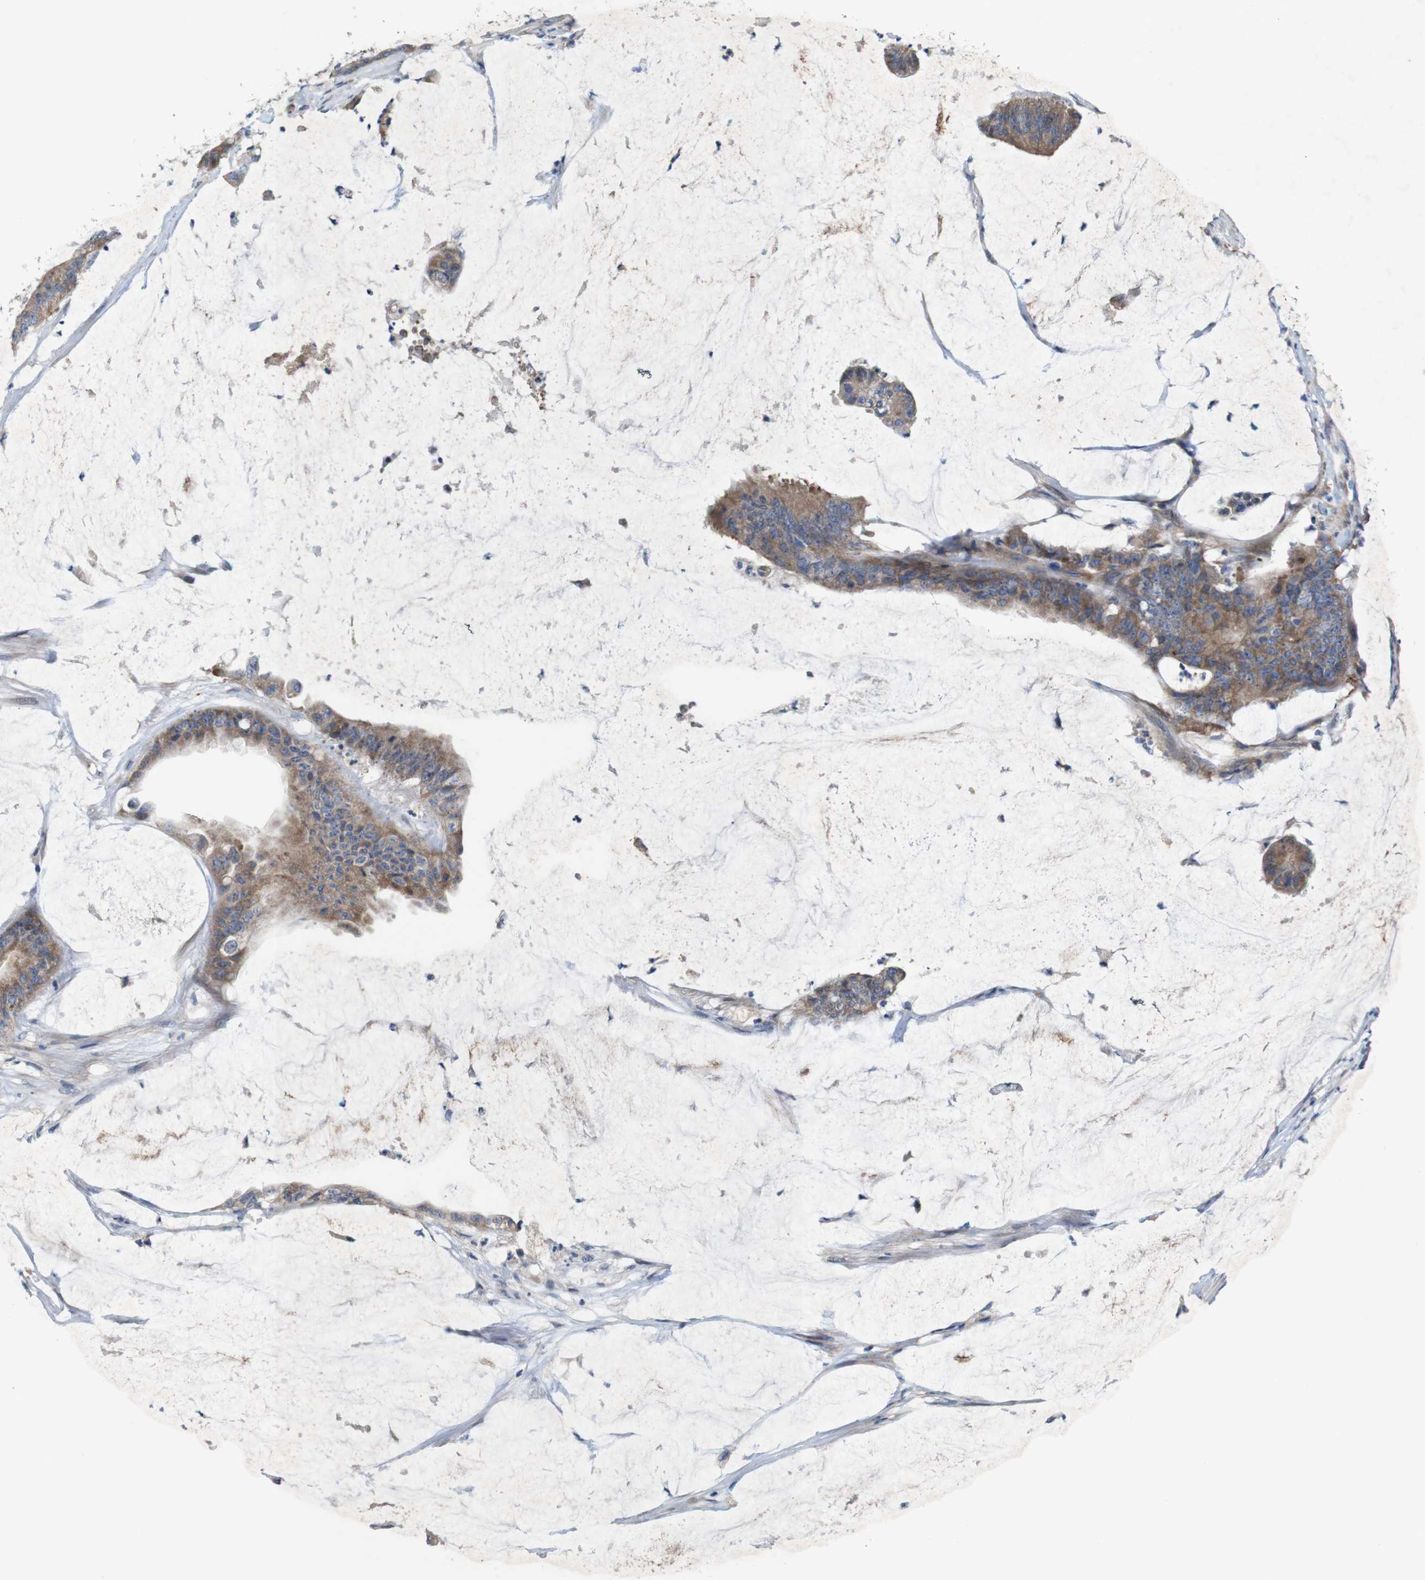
{"staining": {"intensity": "moderate", "quantity": ">75%", "location": "cytoplasmic/membranous"}, "tissue": "colorectal cancer", "cell_type": "Tumor cells", "image_type": "cancer", "snomed": [{"axis": "morphology", "description": "Adenocarcinoma, NOS"}, {"axis": "topography", "description": "Rectum"}], "caption": "A brown stain highlights moderate cytoplasmic/membranous staining of a protein in colorectal cancer (adenocarcinoma) tumor cells.", "gene": "SIGLEC8", "patient": {"sex": "female", "age": 66}}